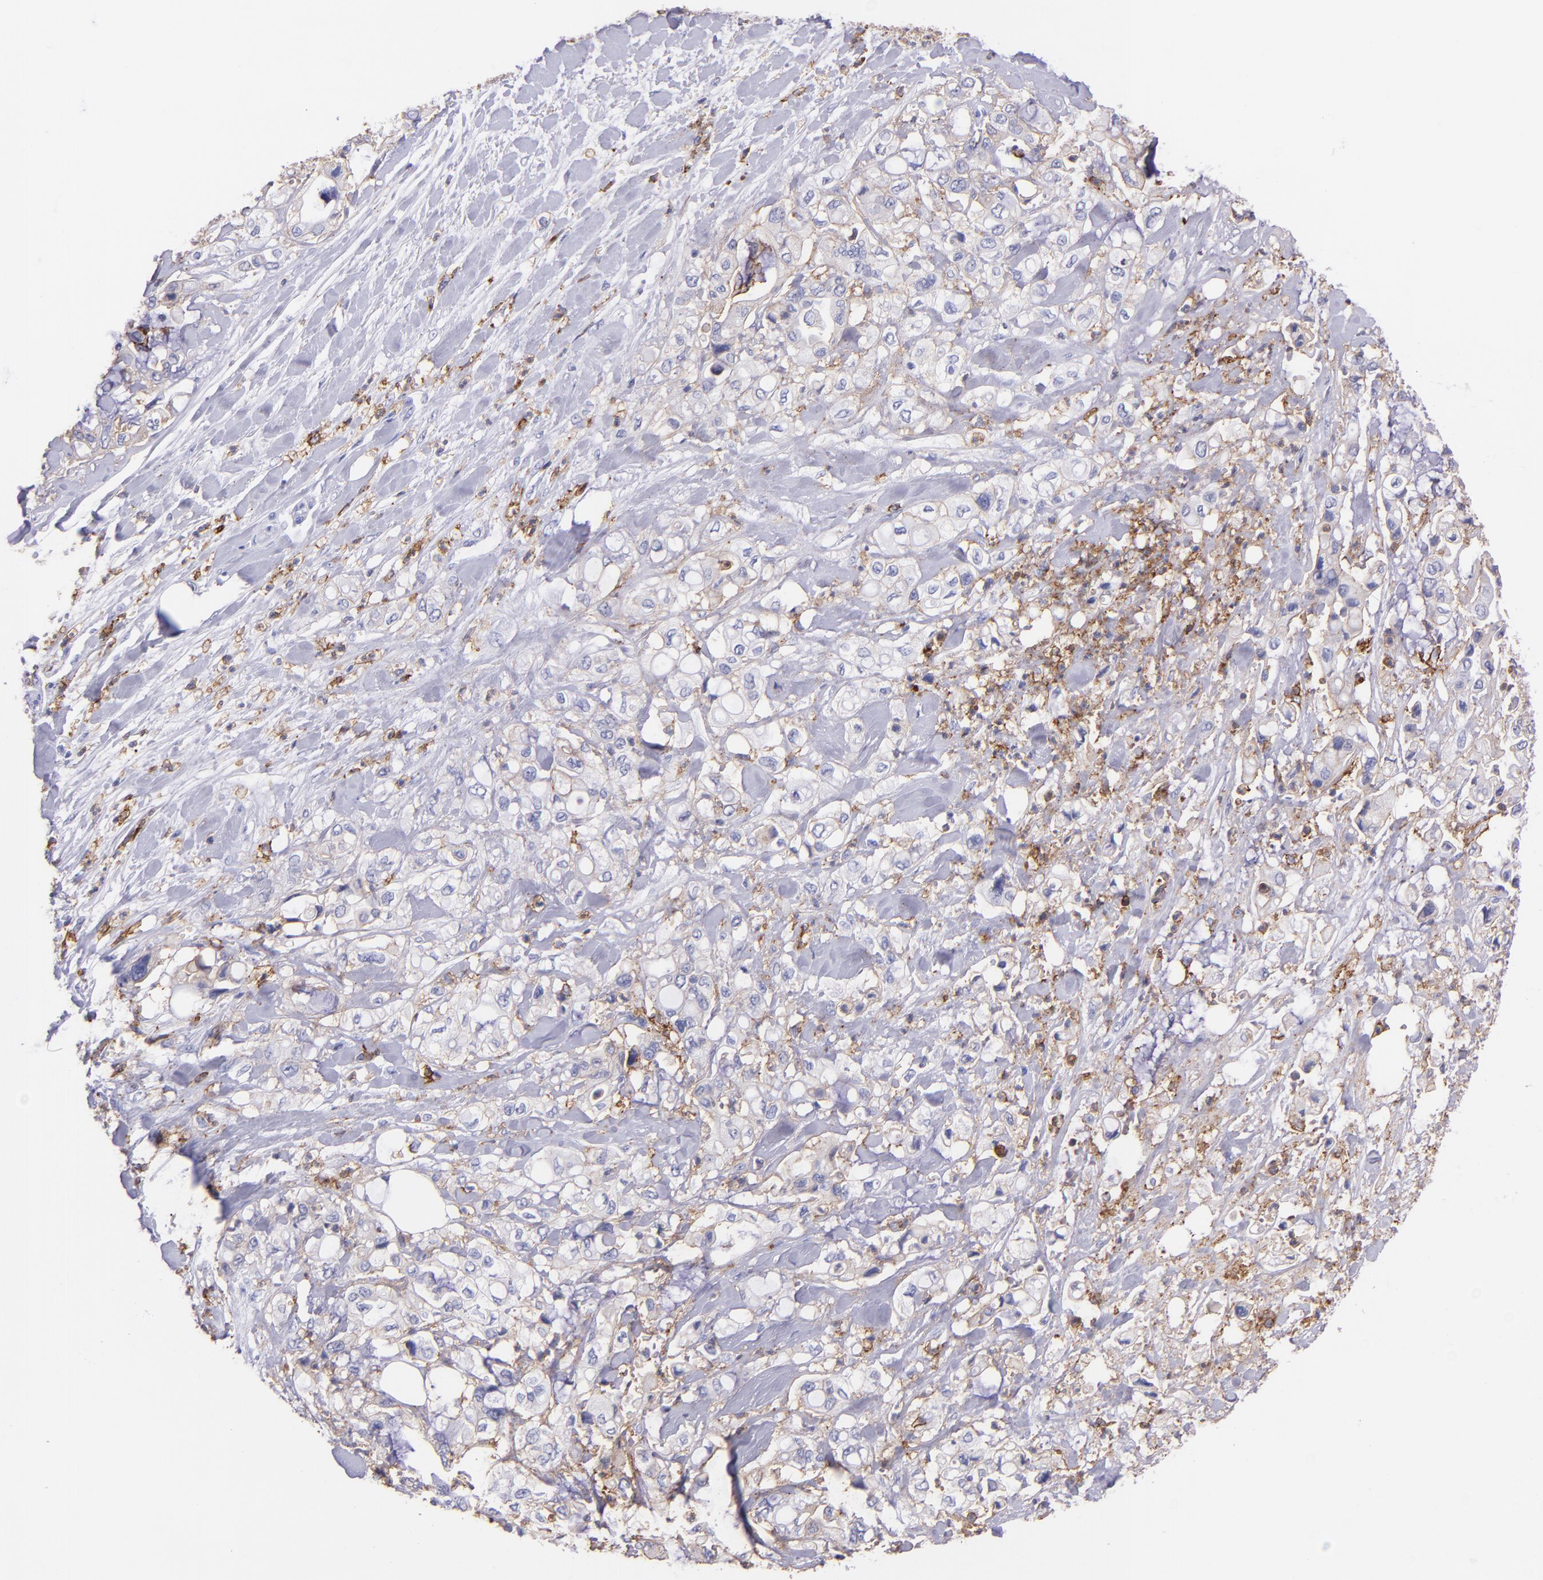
{"staining": {"intensity": "negative", "quantity": "none", "location": "none"}, "tissue": "pancreatic cancer", "cell_type": "Tumor cells", "image_type": "cancer", "snomed": [{"axis": "morphology", "description": "Adenocarcinoma, NOS"}, {"axis": "topography", "description": "Pancreas"}], "caption": "The immunohistochemistry (IHC) histopathology image has no significant staining in tumor cells of pancreatic adenocarcinoma tissue.", "gene": "SPN", "patient": {"sex": "male", "age": 70}}